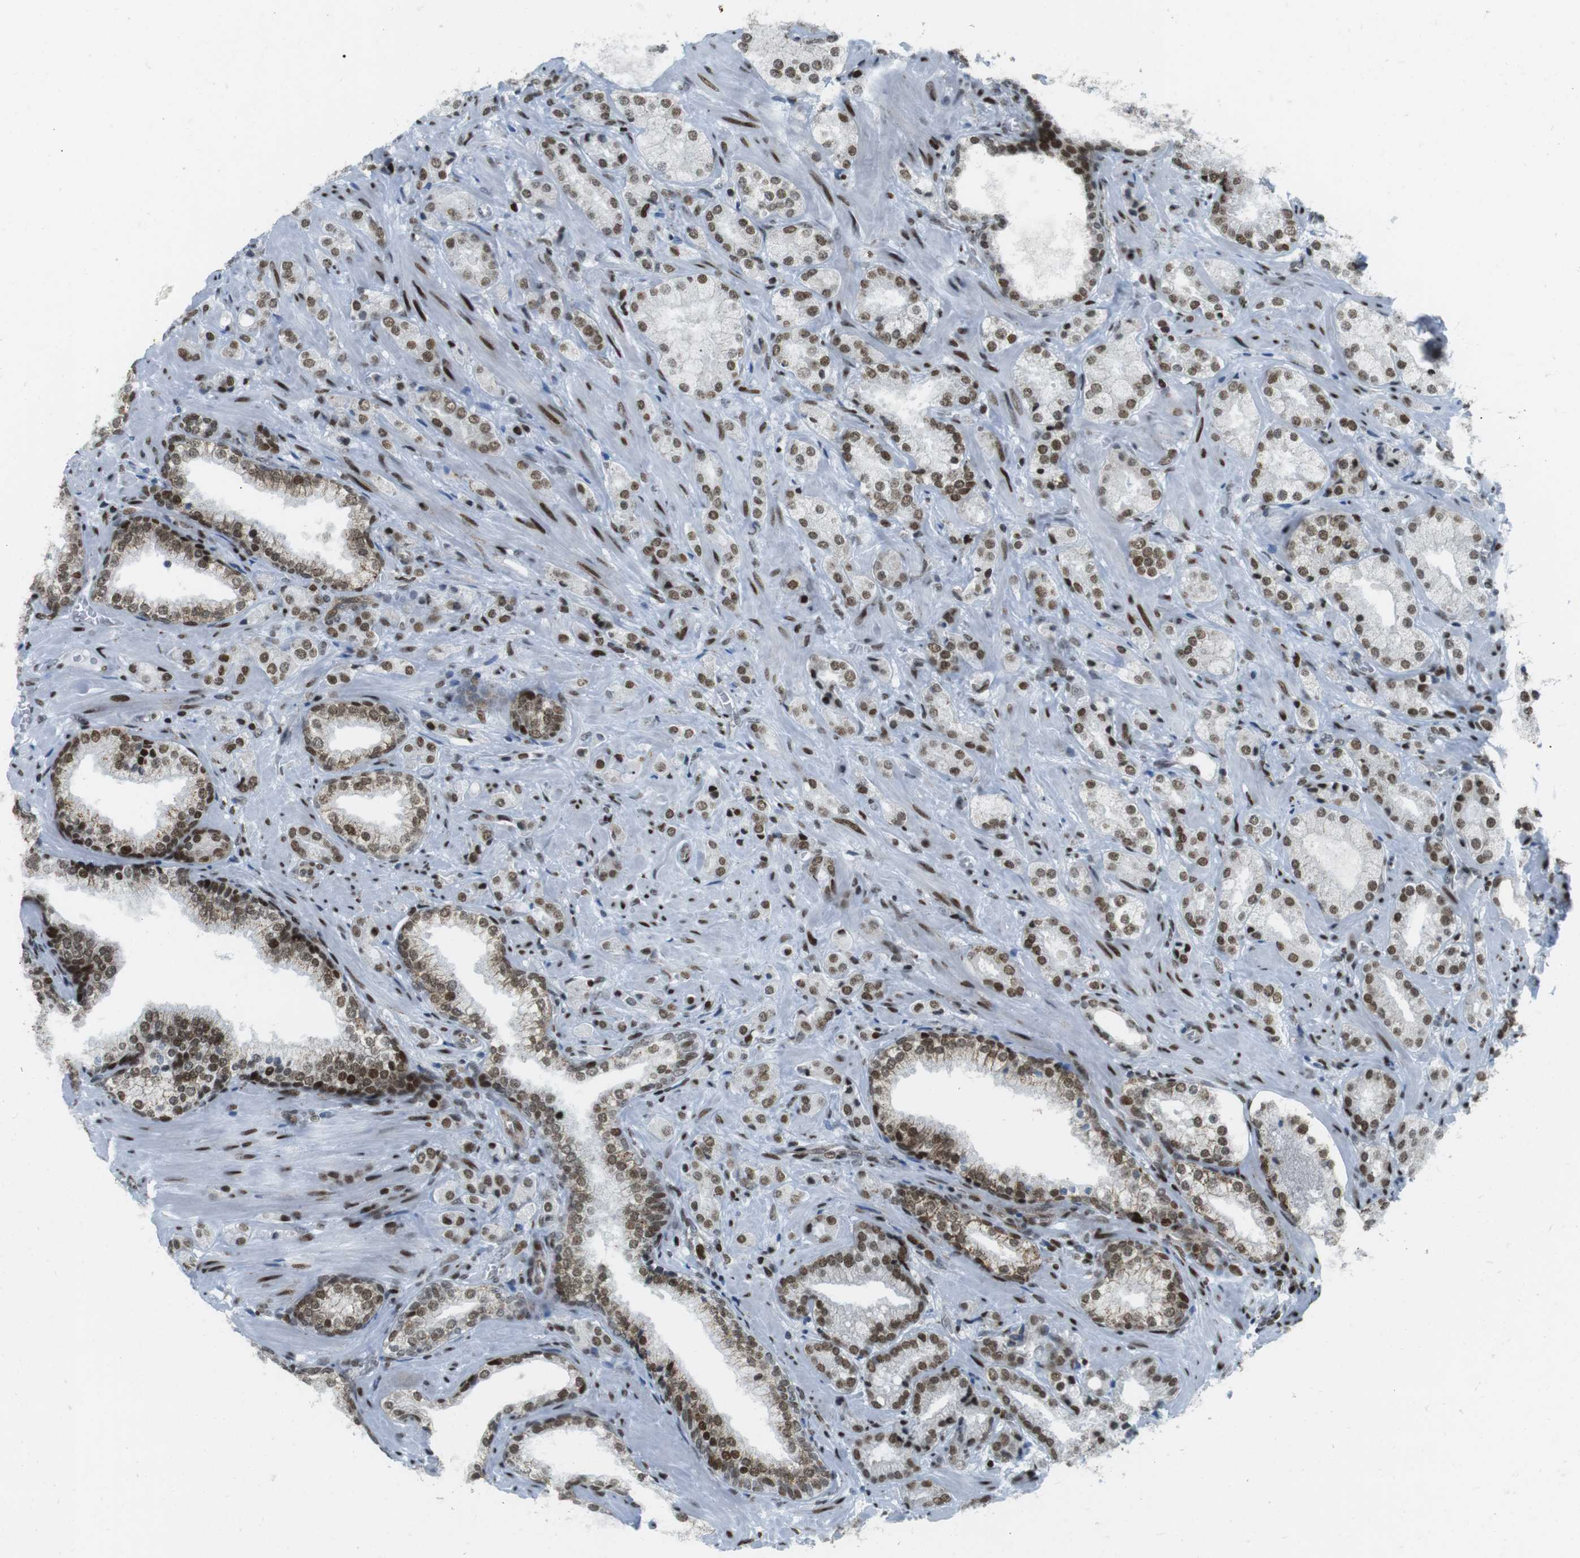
{"staining": {"intensity": "moderate", "quantity": ">75%", "location": "nuclear"}, "tissue": "prostate cancer", "cell_type": "Tumor cells", "image_type": "cancer", "snomed": [{"axis": "morphology", "description": "Adenocarcinoma, High grade"}, {"axis": "topography", "description": "Prostate"}], "caption": "Moderate nuclear positivity is appreciated in about >75% of tumor cells in prostate high-grade adenocarcinoma. The staining is performed using DAB (3,3'-diaminobenzidine) brown chromogen to label protein expression. The nuclei are counter-stained blue using hematoxylin.", "gene": "ARID1A", "patient": {"sex": "male", "age": 64}}